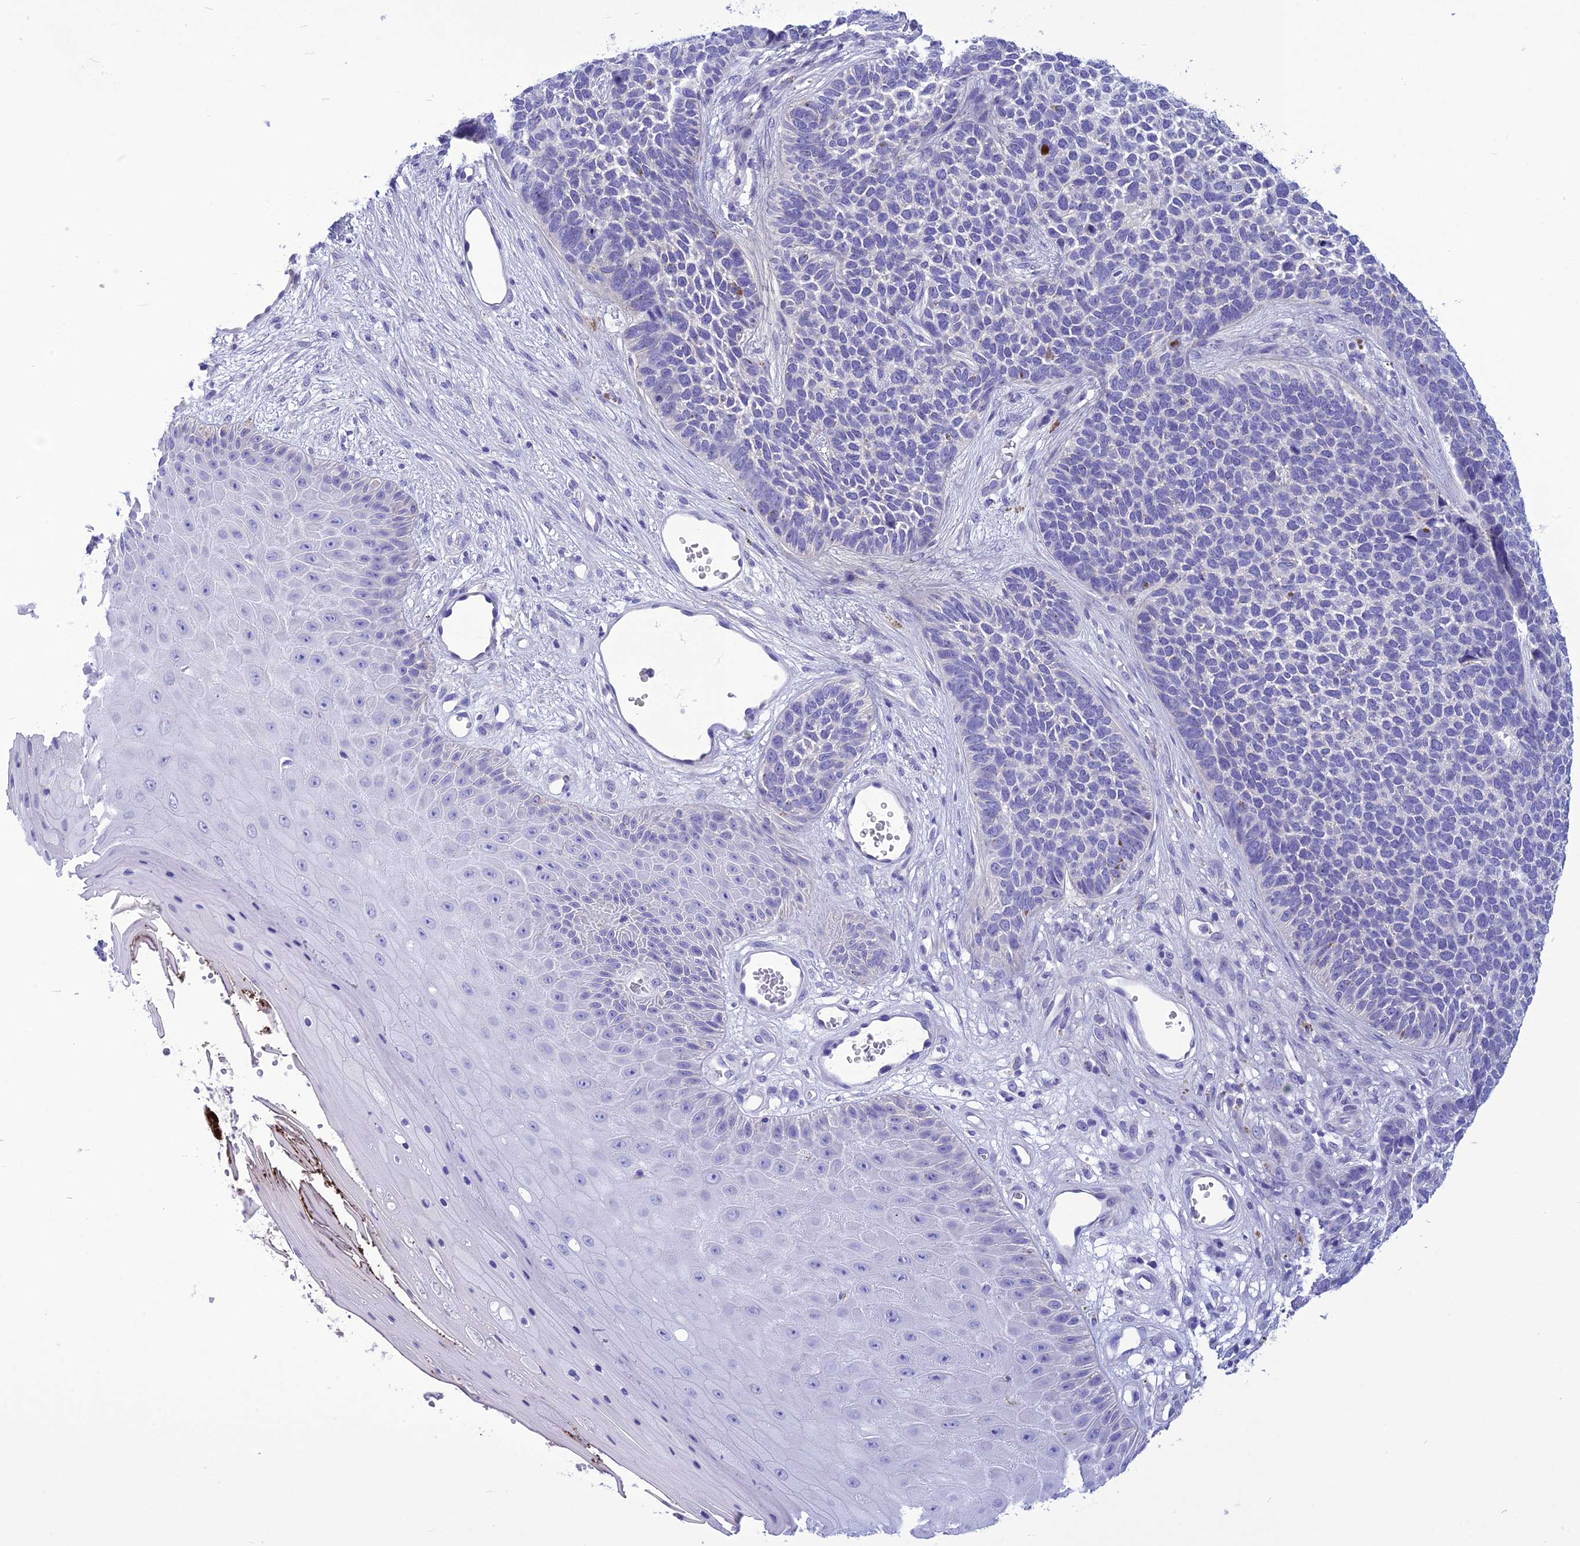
{"staining": {"intensity": "negative", "quantity": "none", "location": "none"}, "tissue": "skin cancer", "cell_type": "Tumor cells", "image_type": "cancer", "snomed": [{"axis": "morphology", "description": "Basal cell carcinoma"}, {"axis": "topography", "description": "Skin"}], "caption": "Protein analysis of skin cancer demonstrates no significant staining in tumor cells. (Stains: DAB (3,3'-diaminobenzidine) IHC with hematoxylin counter stain, Microscopy: brightfield microscopy at high magnification).", "gene": "BBS2", "patient": {"sex": "female", "age": 84}}